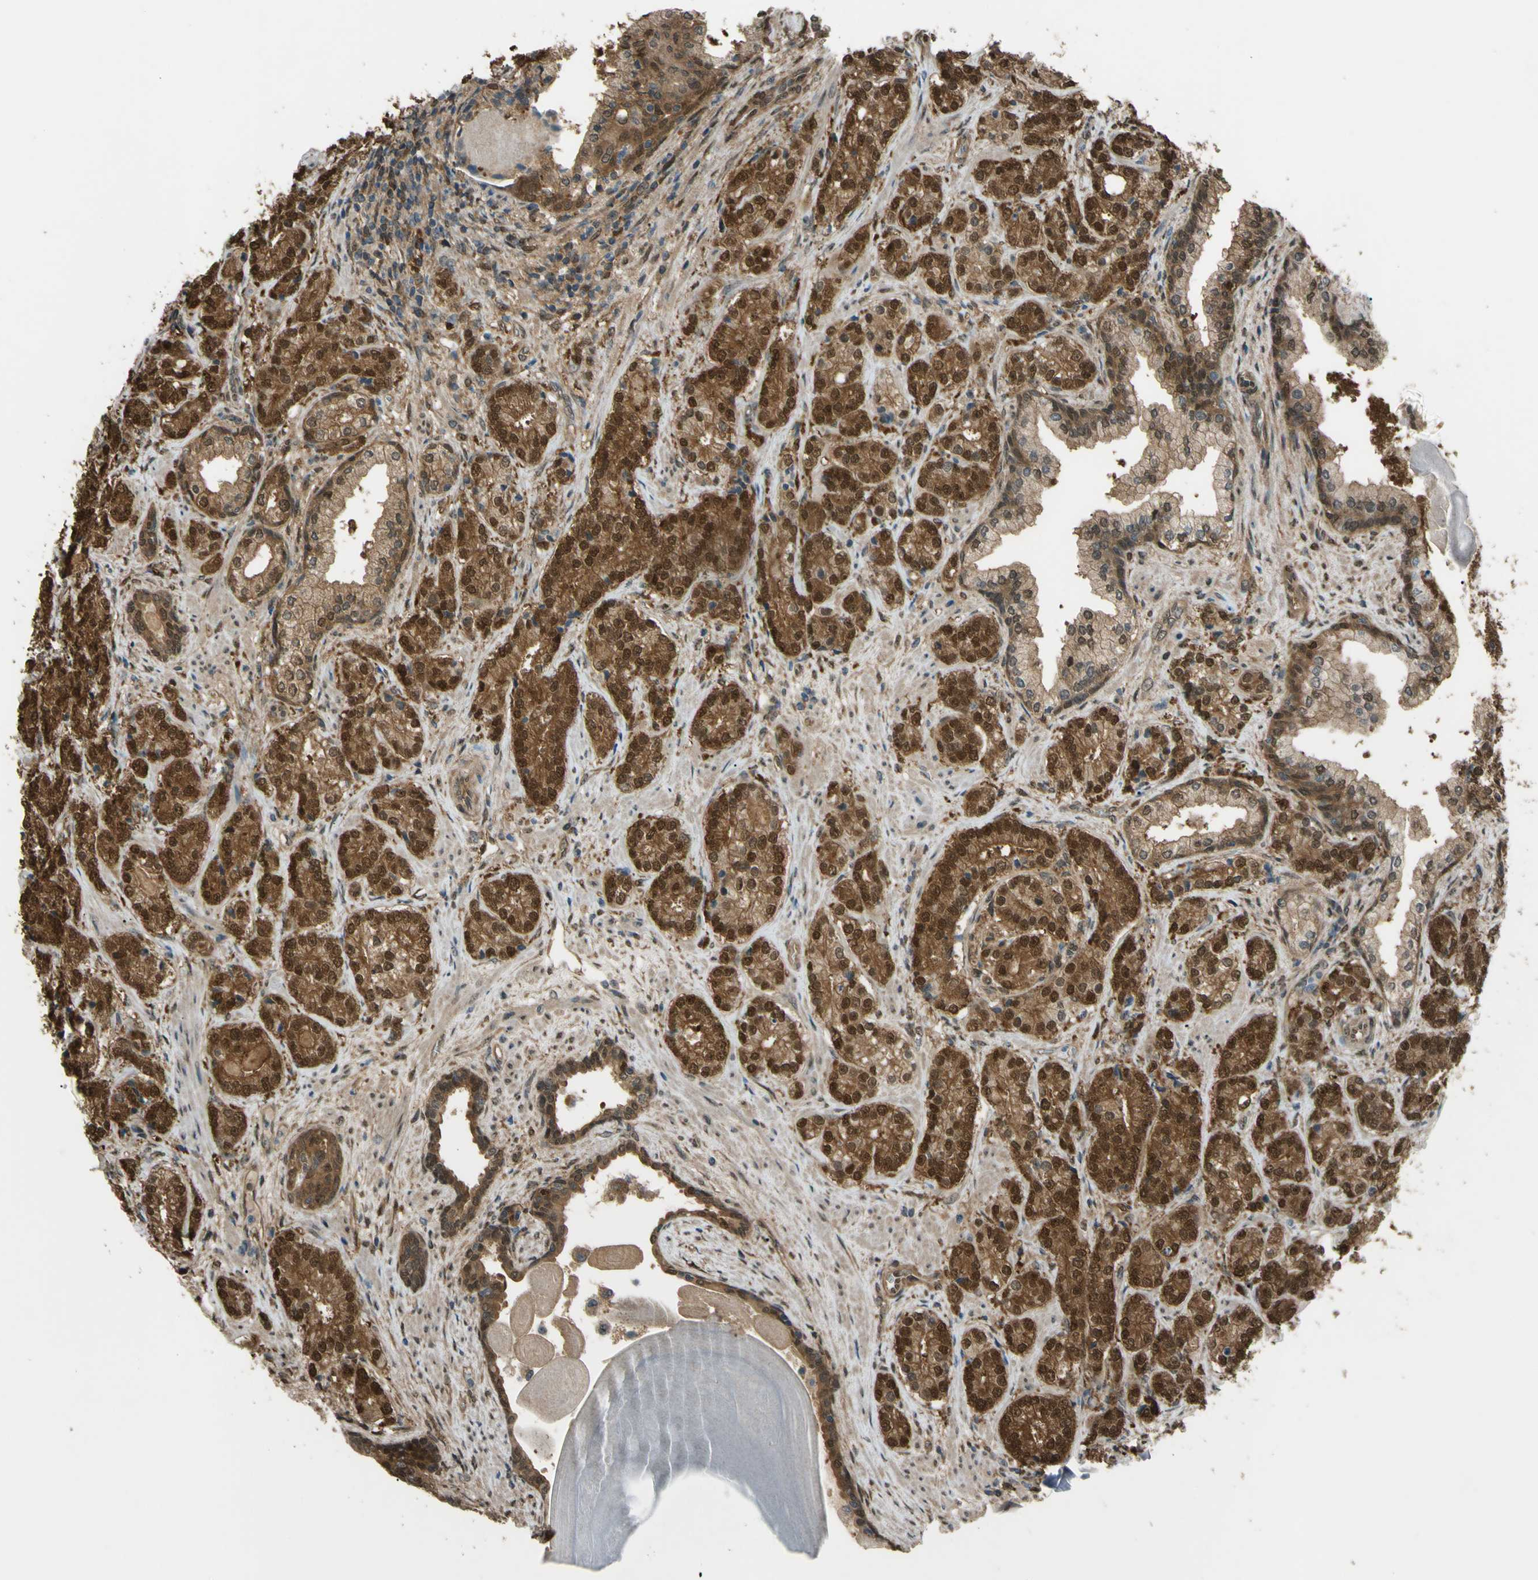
{"staining": {"intensity": "strong", "quantity": ">75%", "location": "cytoplasmic/membranous,nuclear"}, "tissue": "prostate cancer", "cell_type": "Tumor cells", "image_type": "cancer", "snomed": [{"axis": "morphology", "description": "Adenocarcinoma, High grade"}, {"axis": "topography", "description": "Prostate"}], "caption": "Immunohistochemical staining of human high-grade adenocarcinoma (prostate) reveals strong cytoplasmic/membranous and nuclear protein expression in approximately >75% of tumor cells.", "gene": "YWHAQ", "patient": {"sex": "male", "age": 61}}